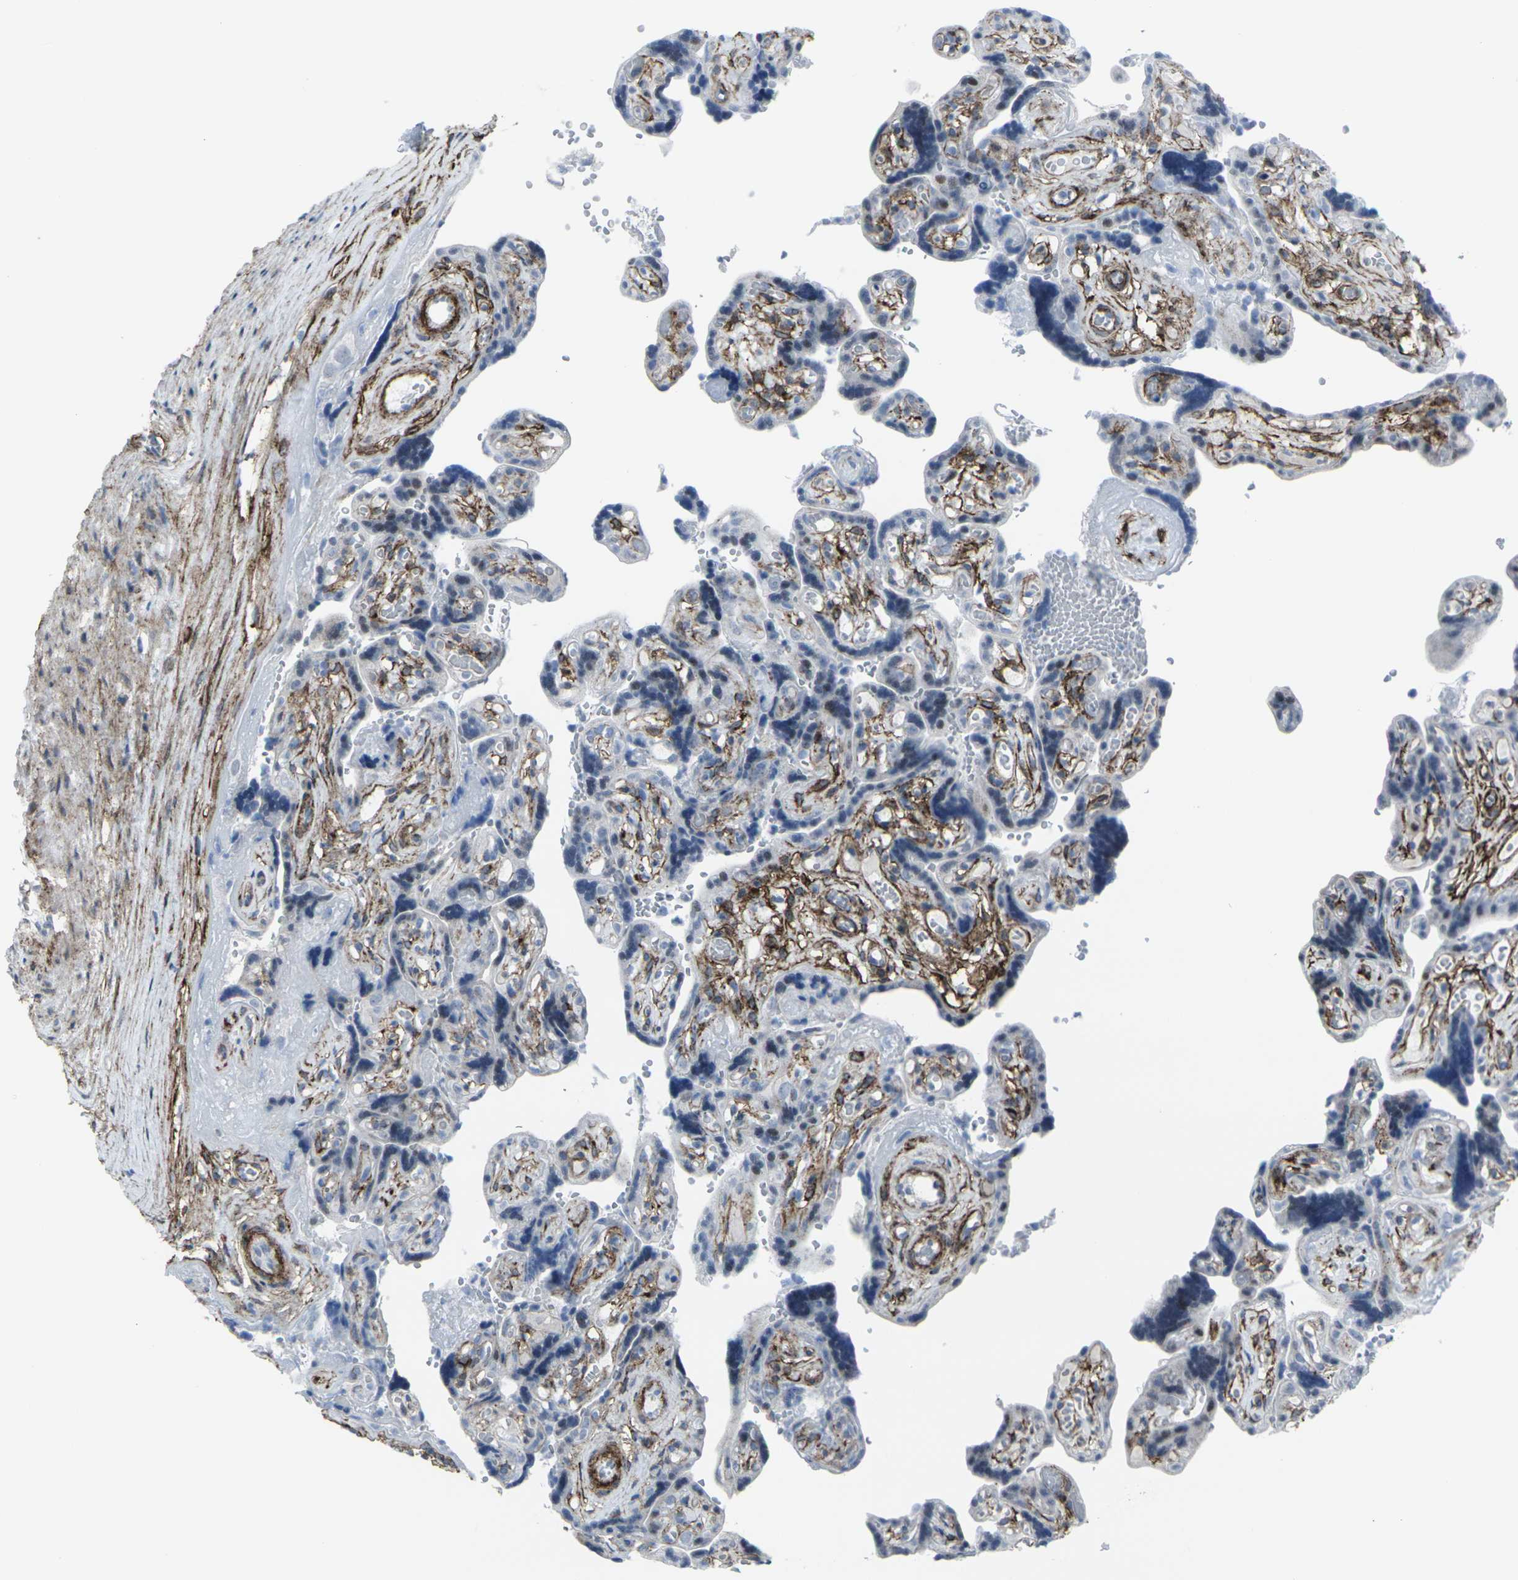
{"staining": {"intensity": "negative", "quantity": "none", "location": "none"}, "tissue": "placenta", "cell_type": "Trophoblastic cells", "image_type": "normal", "snomed": [{"axis": "morphology", "description": "Normal tissue, NOS"}, {"axis": "topography", "description": "Placenta"}], "caption": "Human placenta stained for a protein using immunohistochemistry displays no positivity in trophoblastic cells.", "gene": "CDH11", "patient": {"sex": "female", "age": 30}}